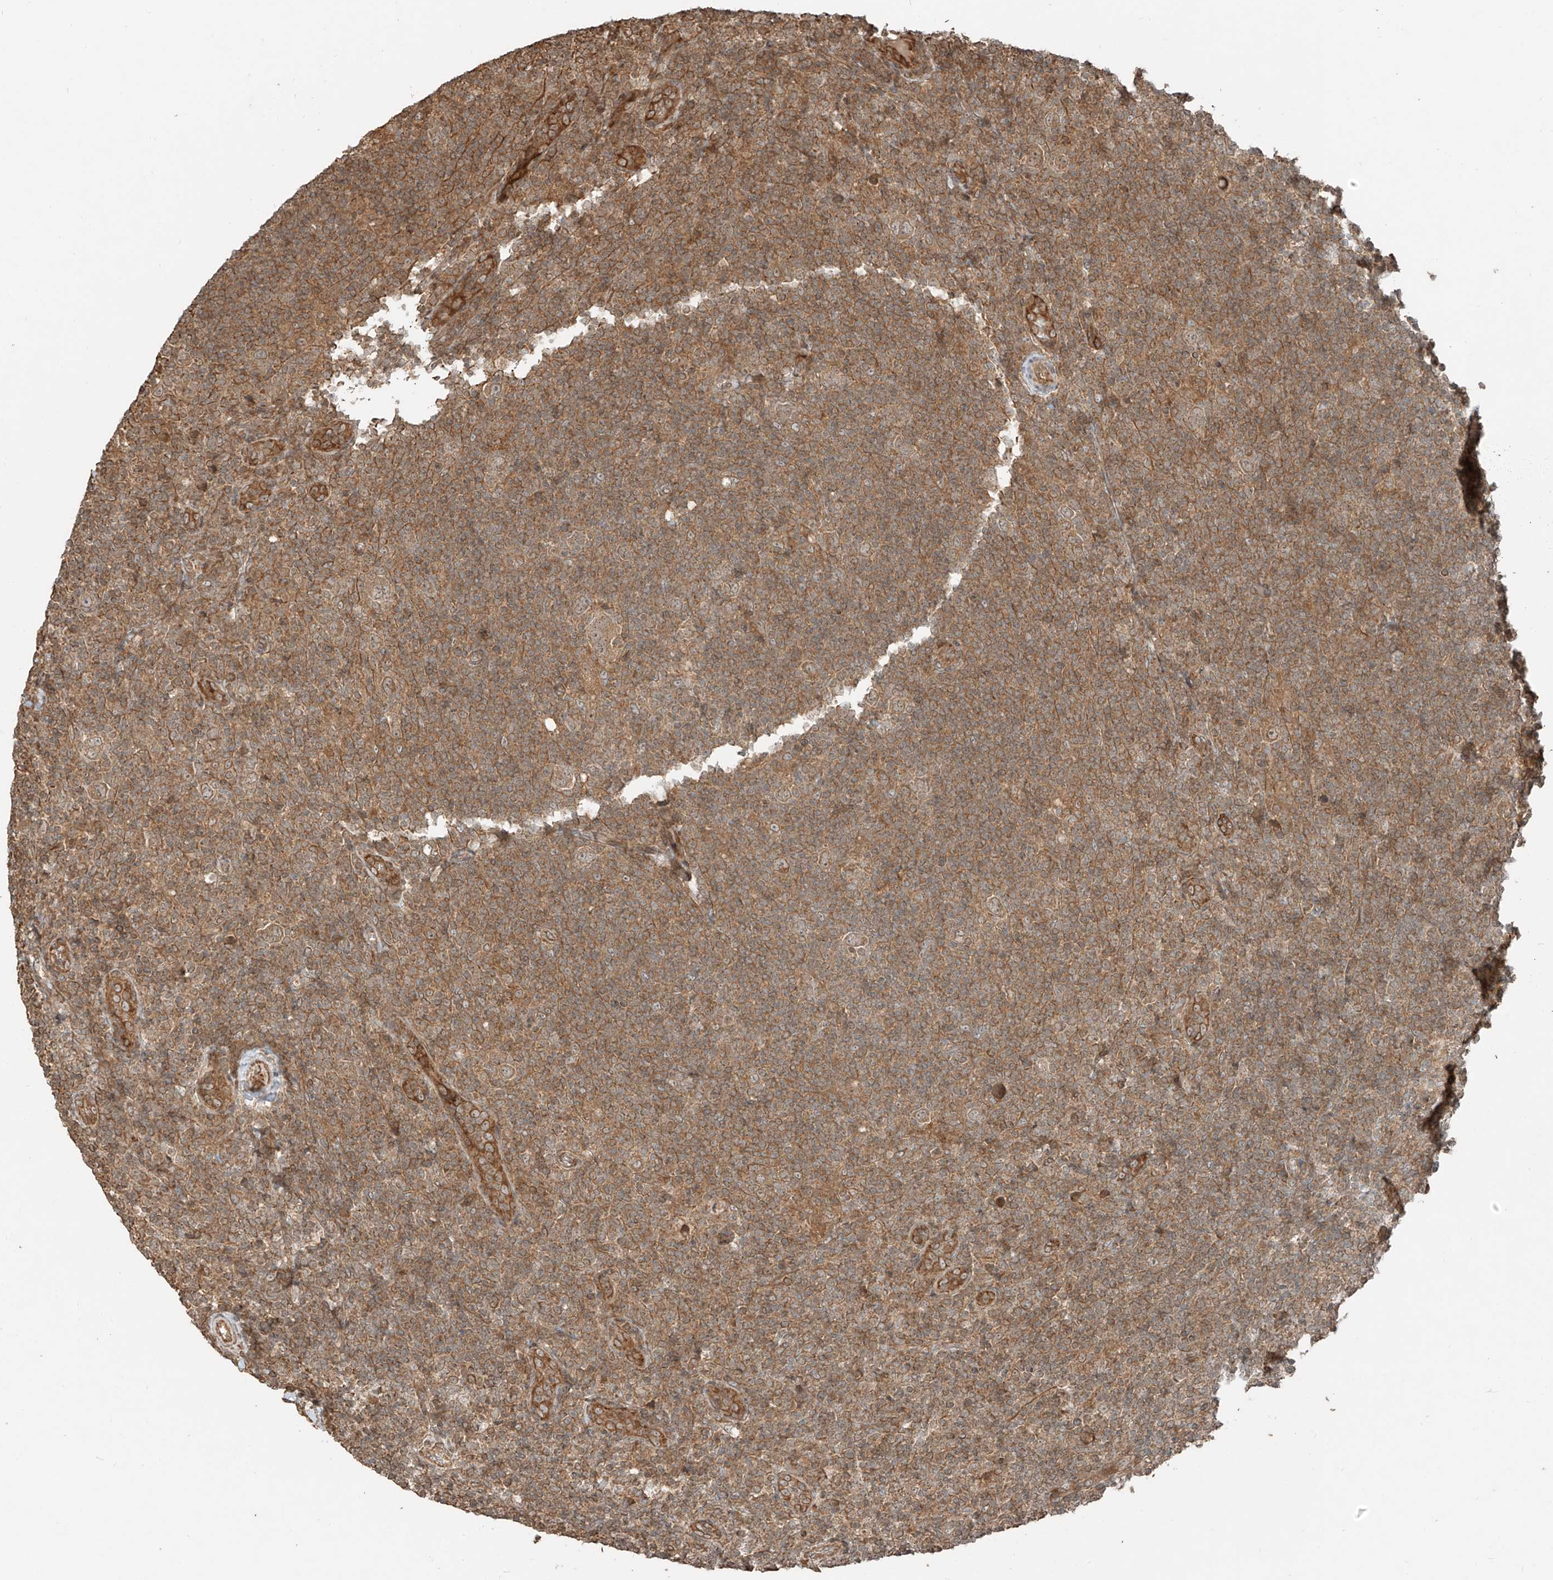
{"staining": {"intensity": "weak", "quantity": ">75%", "location": "cytoplasmic/membranous"}, "tissue": "lymphoma", "cell_type": "Tumor cells", "image_type": "cancer", "snomed": [{"axis": "morphology", "description": "Hodgkin's disease, NOS"}, {"axis": "topography", "description": "Lymph node"}], "caption": "Protein staining by IHC displays weak cytoplasmic/membranous positivity in approximately >75% of tumor cells in lymphoma.", "gene": "ANKZF1", "patient": {"sex": "female", "age": 57}}